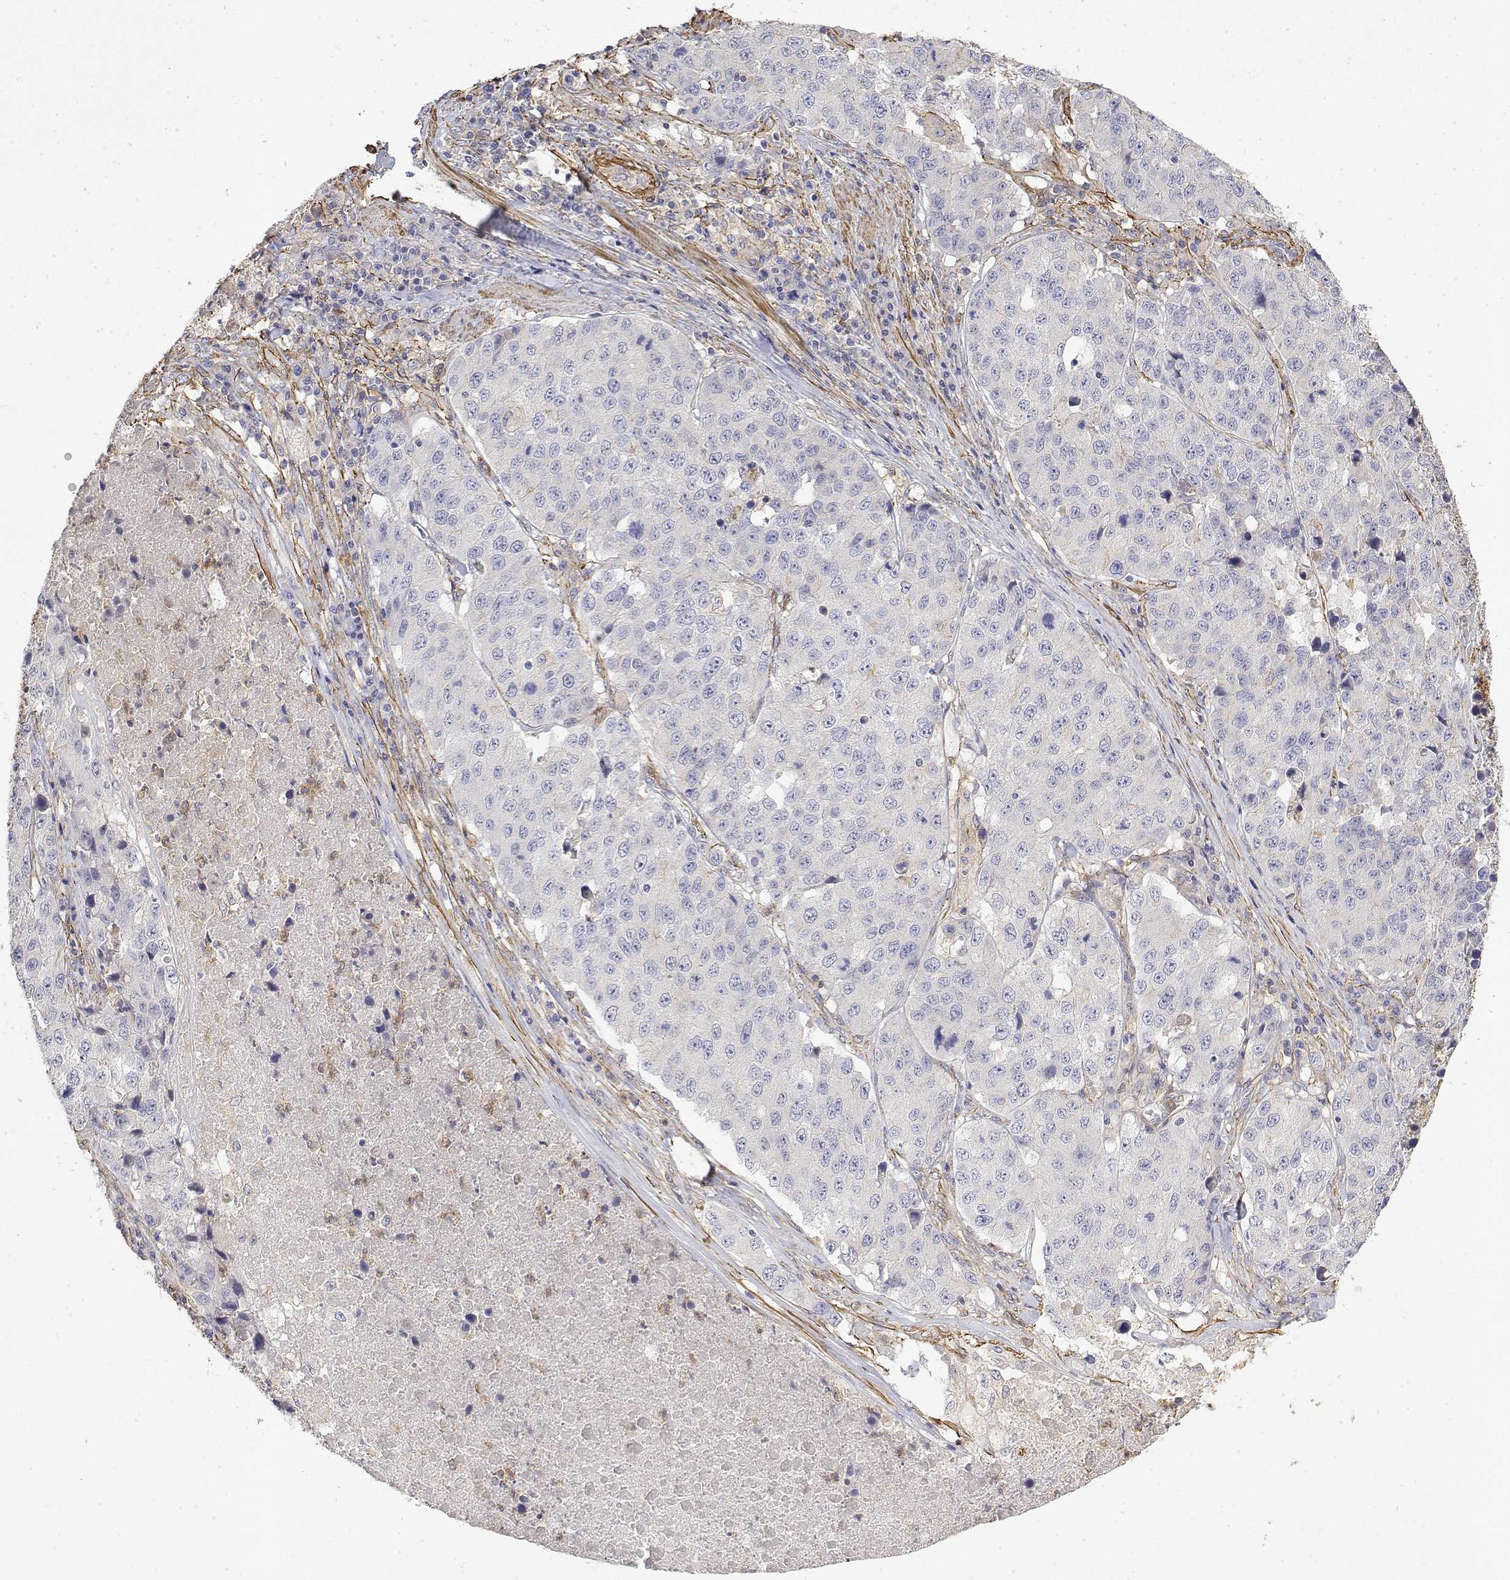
{"staining": {"intensity": "negative", "quantity": "none", "location": "none"}, "tissue": "stomach cancer", "cell_type": "Tumor cells", "image_type": "cancer", "snomed": [{"axis": "morphology", "description": "Adenocarcinoma, NOS"}, {"axis": "topography", "description": "Stomach"}], "caption": "IHC of stomach adenocarcinoma displays no staining in tumor cells.", "gene": "SOWAHD", "patient": {"sex": "male", "age": 71}}